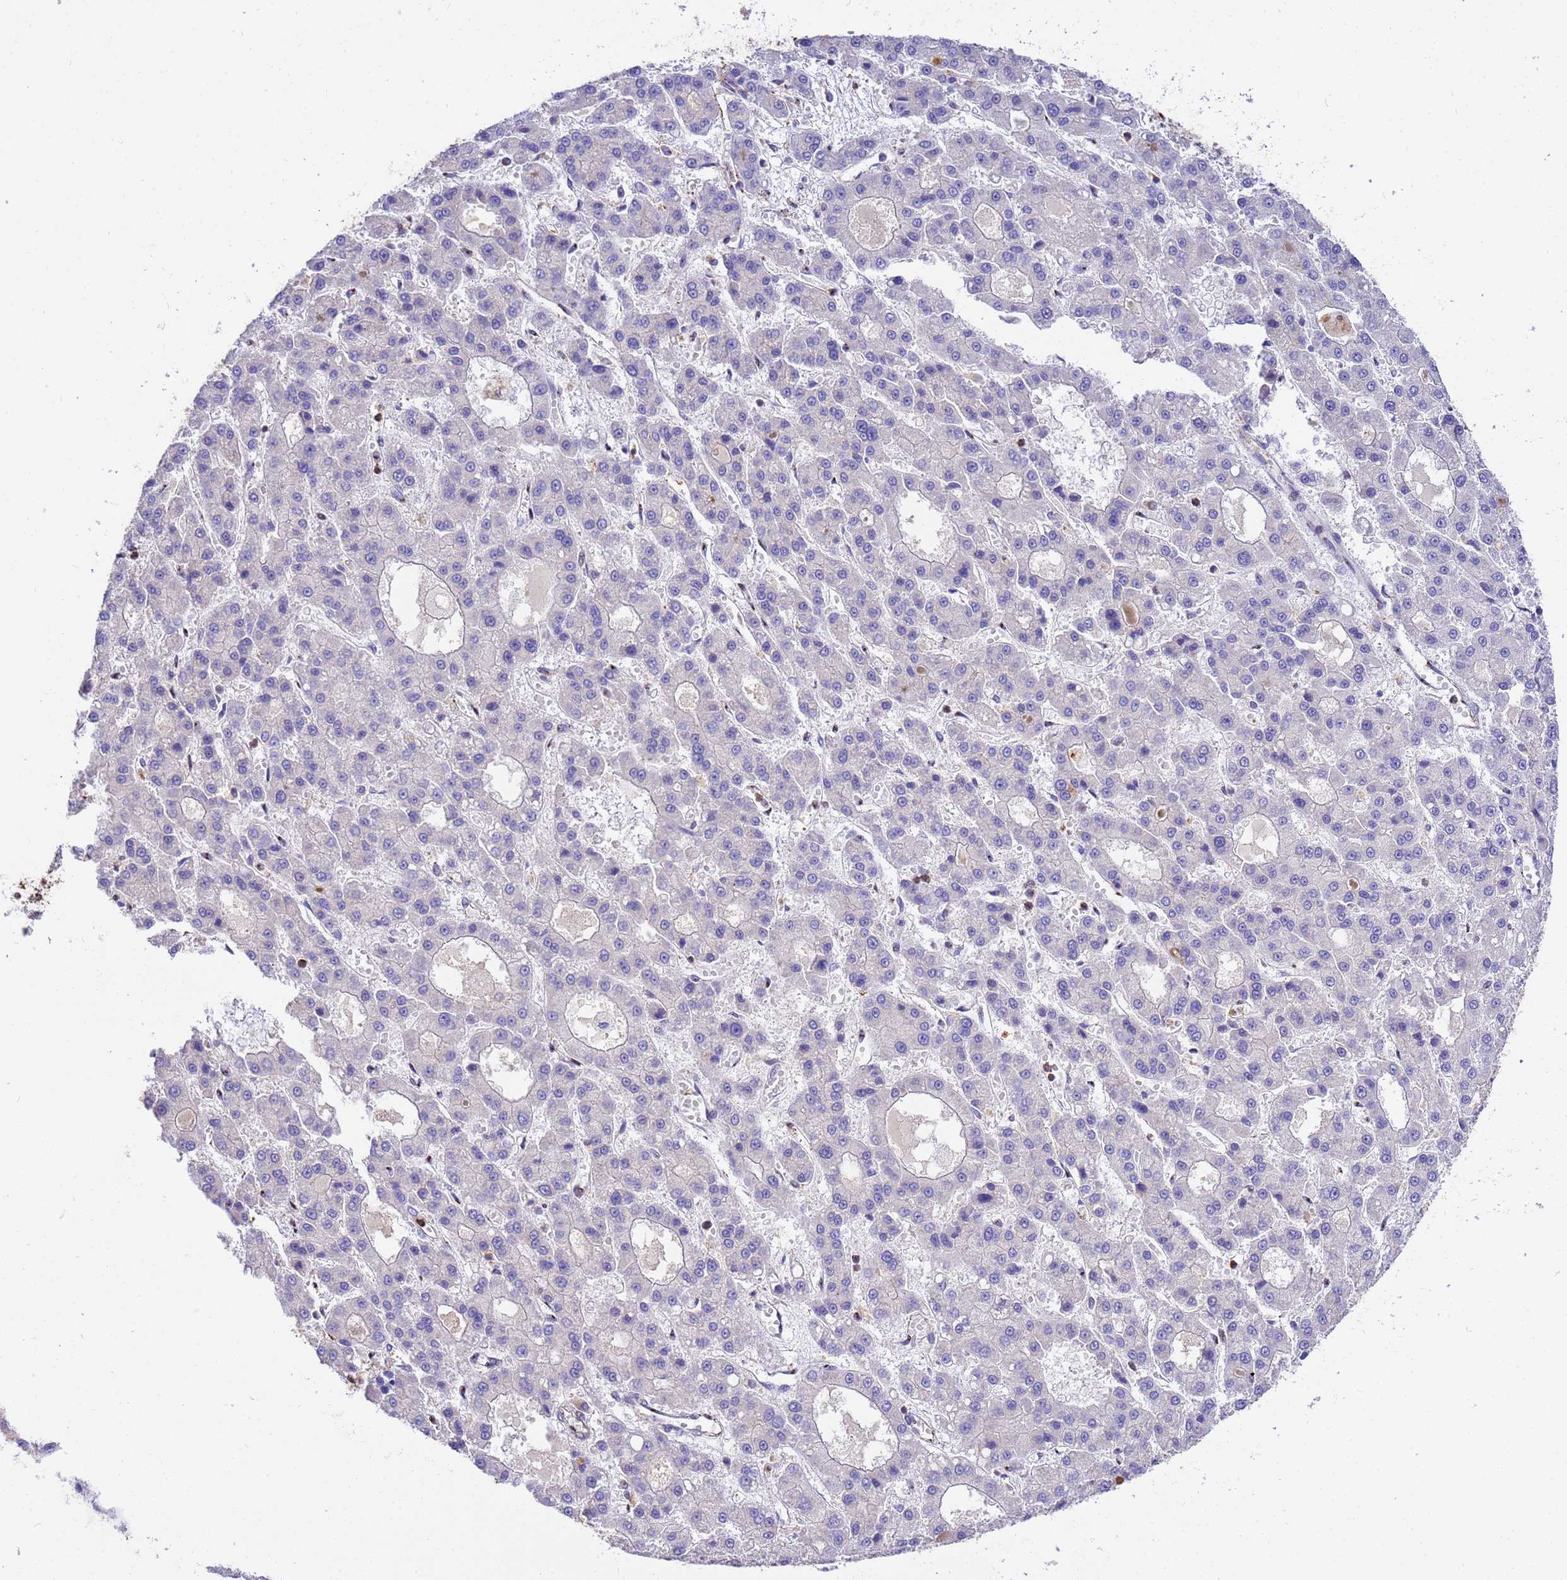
{"staining": {"intensity": "negative", "quantity": "none", "location": "none"}, "tissue": "liver cancer", "cell_type": "Tumor cells", "image_type": "cancer", "snomed": [{"axis": "morphology", "description": "Carcinoma, Hepatocellular, NOS"}, {"axis": "topography", "description": "Liver"}], "caption": "Immunohistochemistry (IHC) photomicrograph of liver cancer stained for a protein (brown), which reveals no staining in tumor cells.", "gene": "WDR64", "patient": {"sex": "male", "age": 70}}